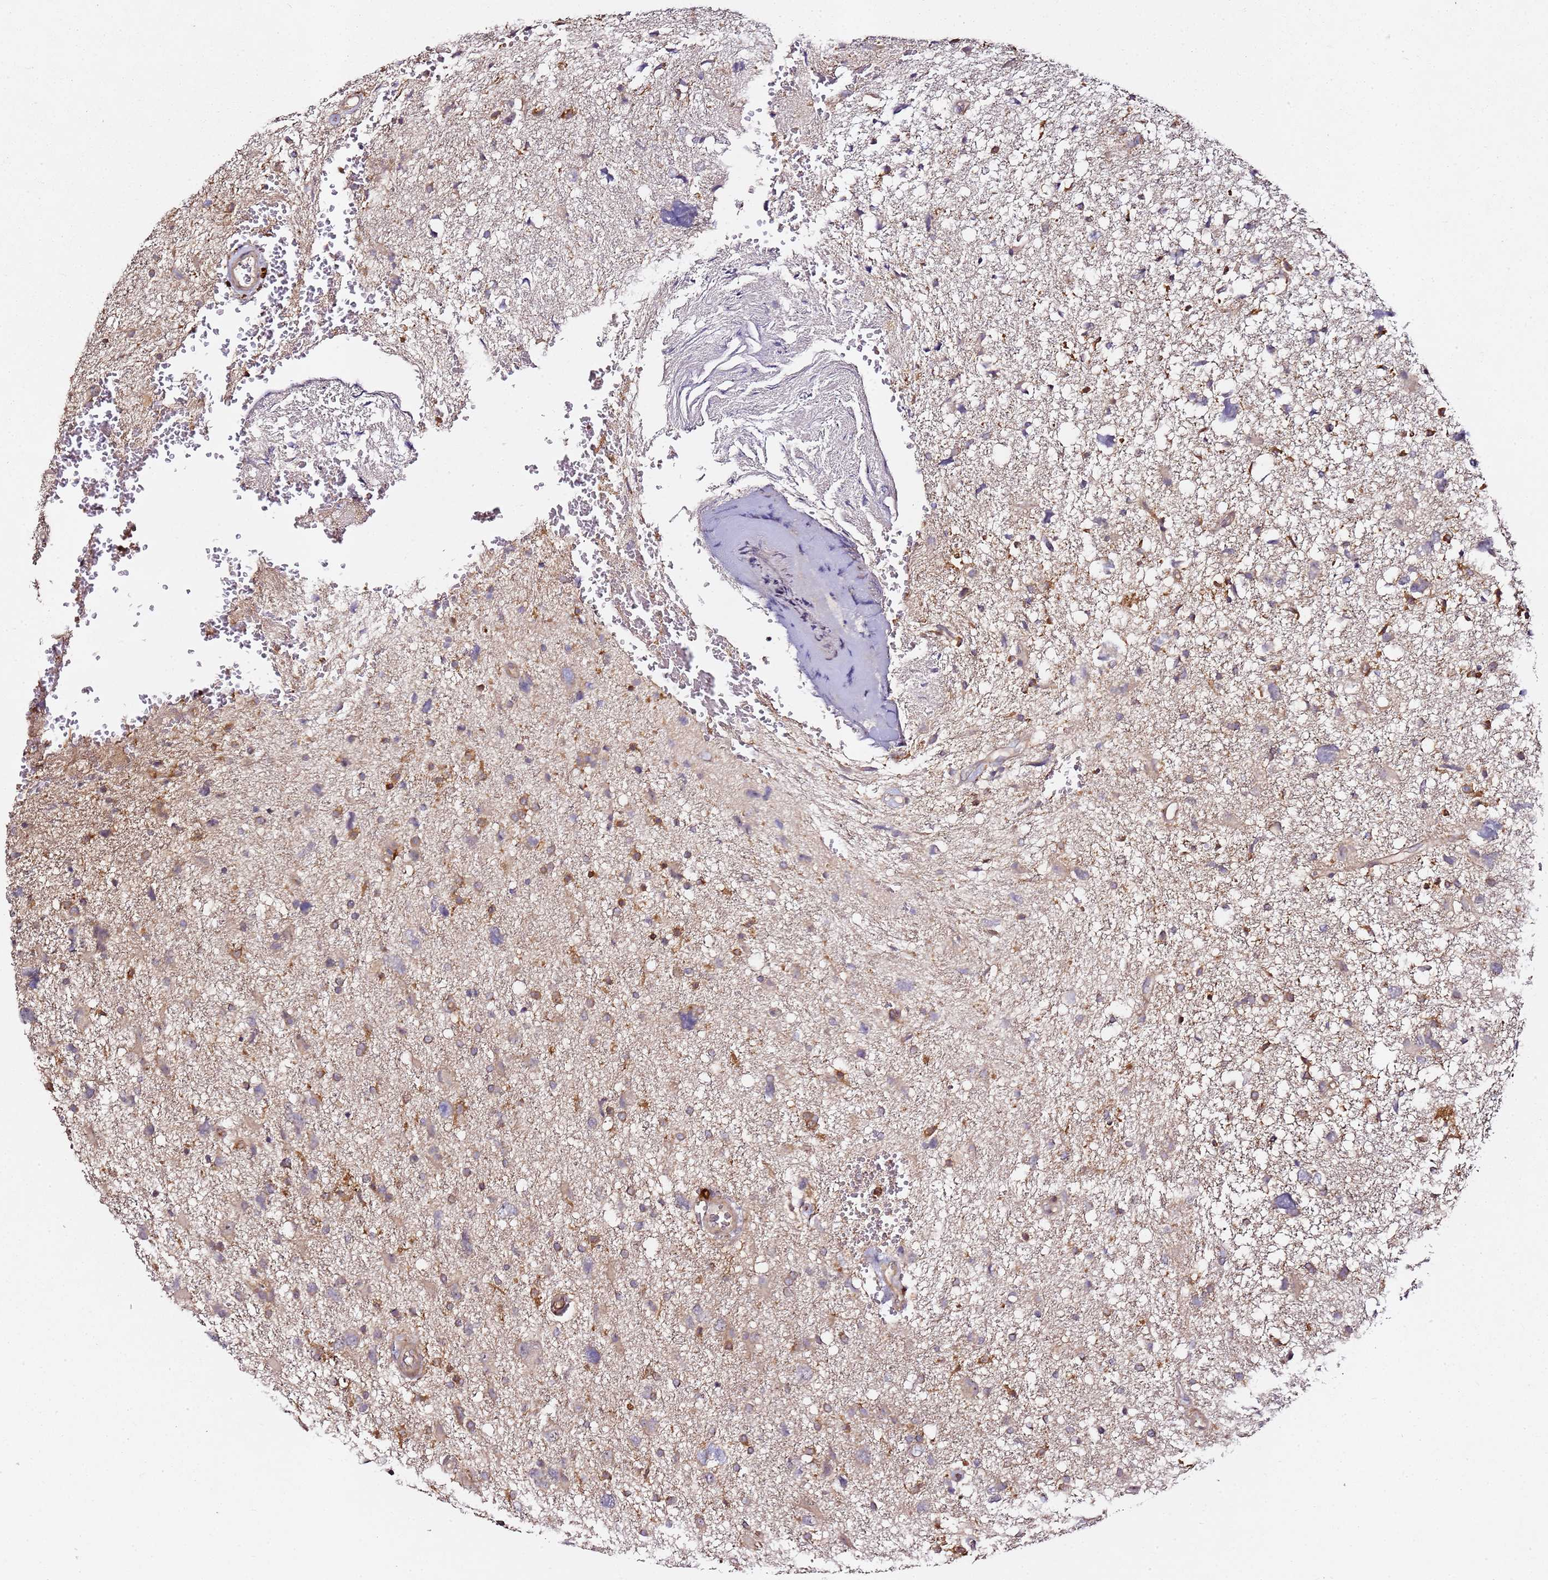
{"staining": {"intensity": "weak", "quantity": "<25%", "location": "cytoplasmic/membranous"}, "tissue": "glioma", "cell_type": "Tumor cells", "image_type": "cancer", "snomed": [{"axis": "morphology", "description": "Glioma, malignant, High grade"}, {"axis": "topography", "description": "Brain"}], "caption": "DAB (3,3'-diaminobenzidine) immunohistochemical staining of malignant glioma (high-grade) reveals no significant positivity in tumor cells.", "gene": "PRMT7", "patient": {"sex": "male", "age": 61}}